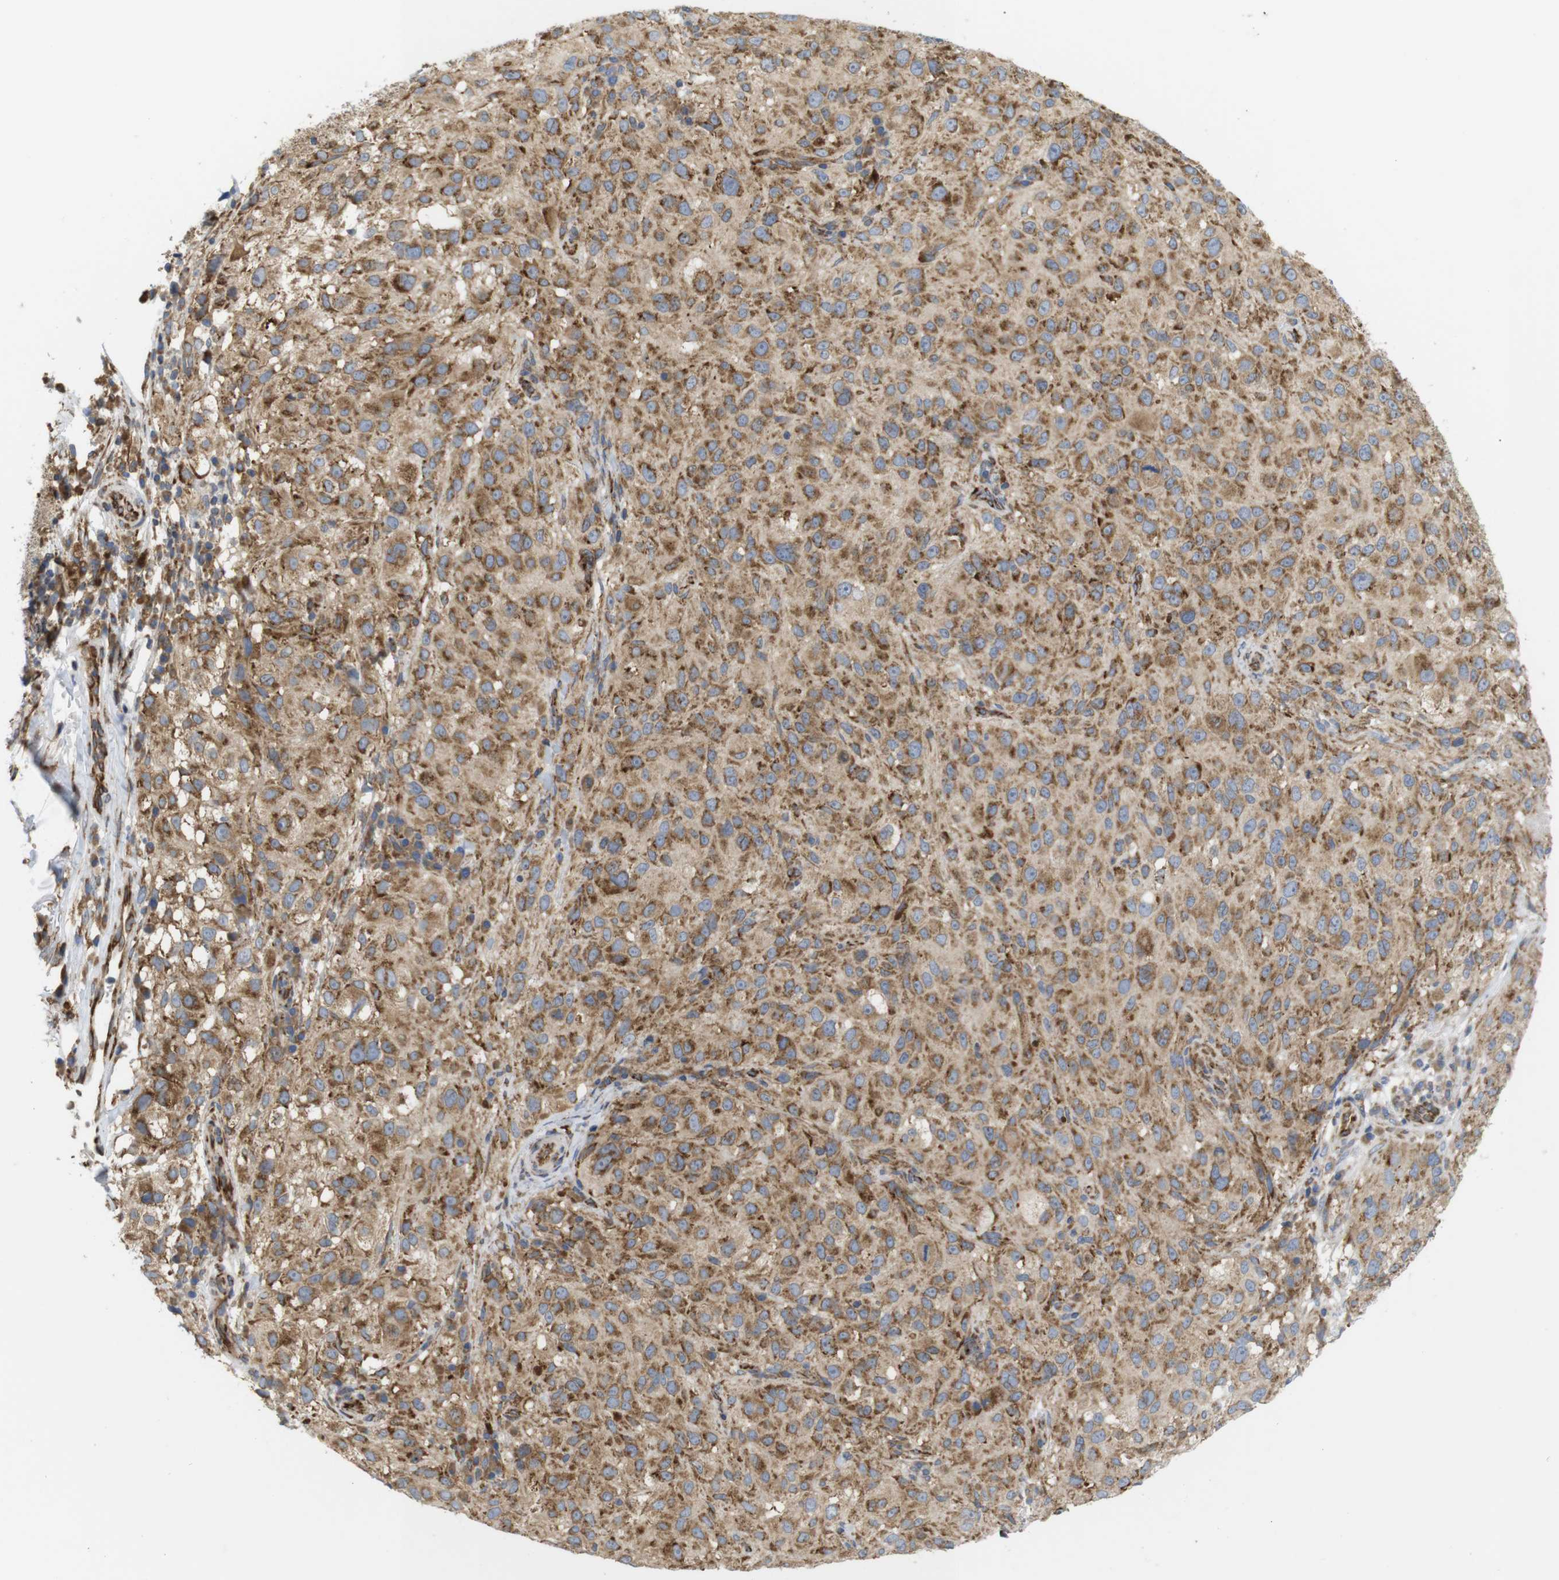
{"staining": {"intensity": "moderate", "quantity": ">75%", "location": "cytoplasmic/membranous"}, "tissue": "melanoma", "cell_type": "Tumor cells", "image_type": "cancer", "snomed": [{"axis": "morphology", "description": "Necrosis, NOS"}, {"axis": "morphology", "description": "Malignant melanoma, NOS"}, {"axis": "topography", "description": "Skin"}], "caption": "Immunohistochemical staining of malignant melanoma displays medium levels of moderate cytoplasmic/membranous staining in about >75% of tumor cells.", "gene": "PCNX2", "patient": {"sex": "female", "age": 87}}